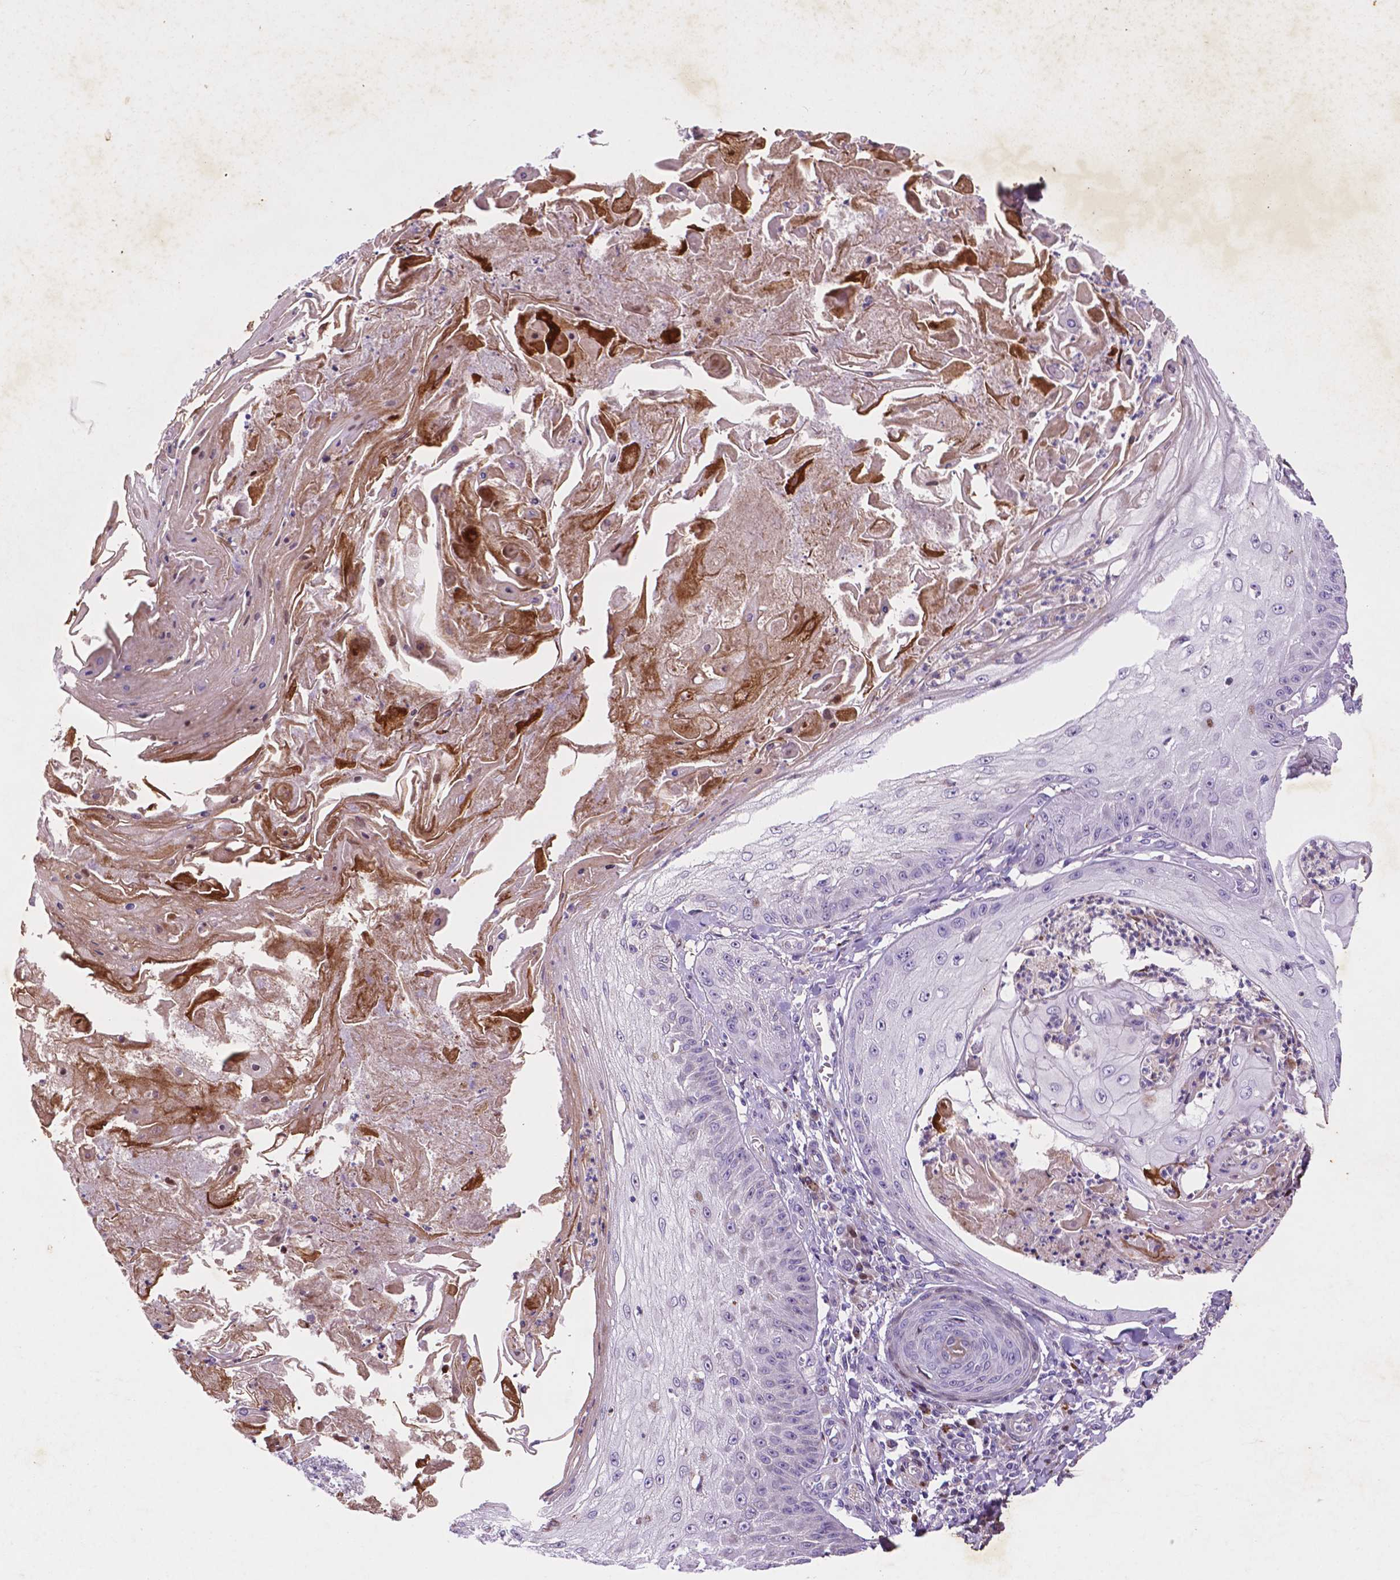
{"staining": {"intensity": "negative", "quantity": "none", "location": "none"}, "tissue": "skin cancer", "cell_type": "Tumor cells", "image_type": "cancer", "snomed": [{"axis": "morphology", "description": "Squamous cell carcinoma, NOS"}, {"axis": "topography", "description": "Skin"}], "caption": "Protein analysis of squamous cell carcinoma (skin) exhibits no significant expression in tumor cells. (Stains: DAB (3,3'-diaminobenzidine) immunohistochemistry (IHC) with hematoxylin counter stain, Microscopy: brightfield microscopy at high magnification).", "gene": "TM4SF20", "patient": {"sex": "male", "age": 70}}